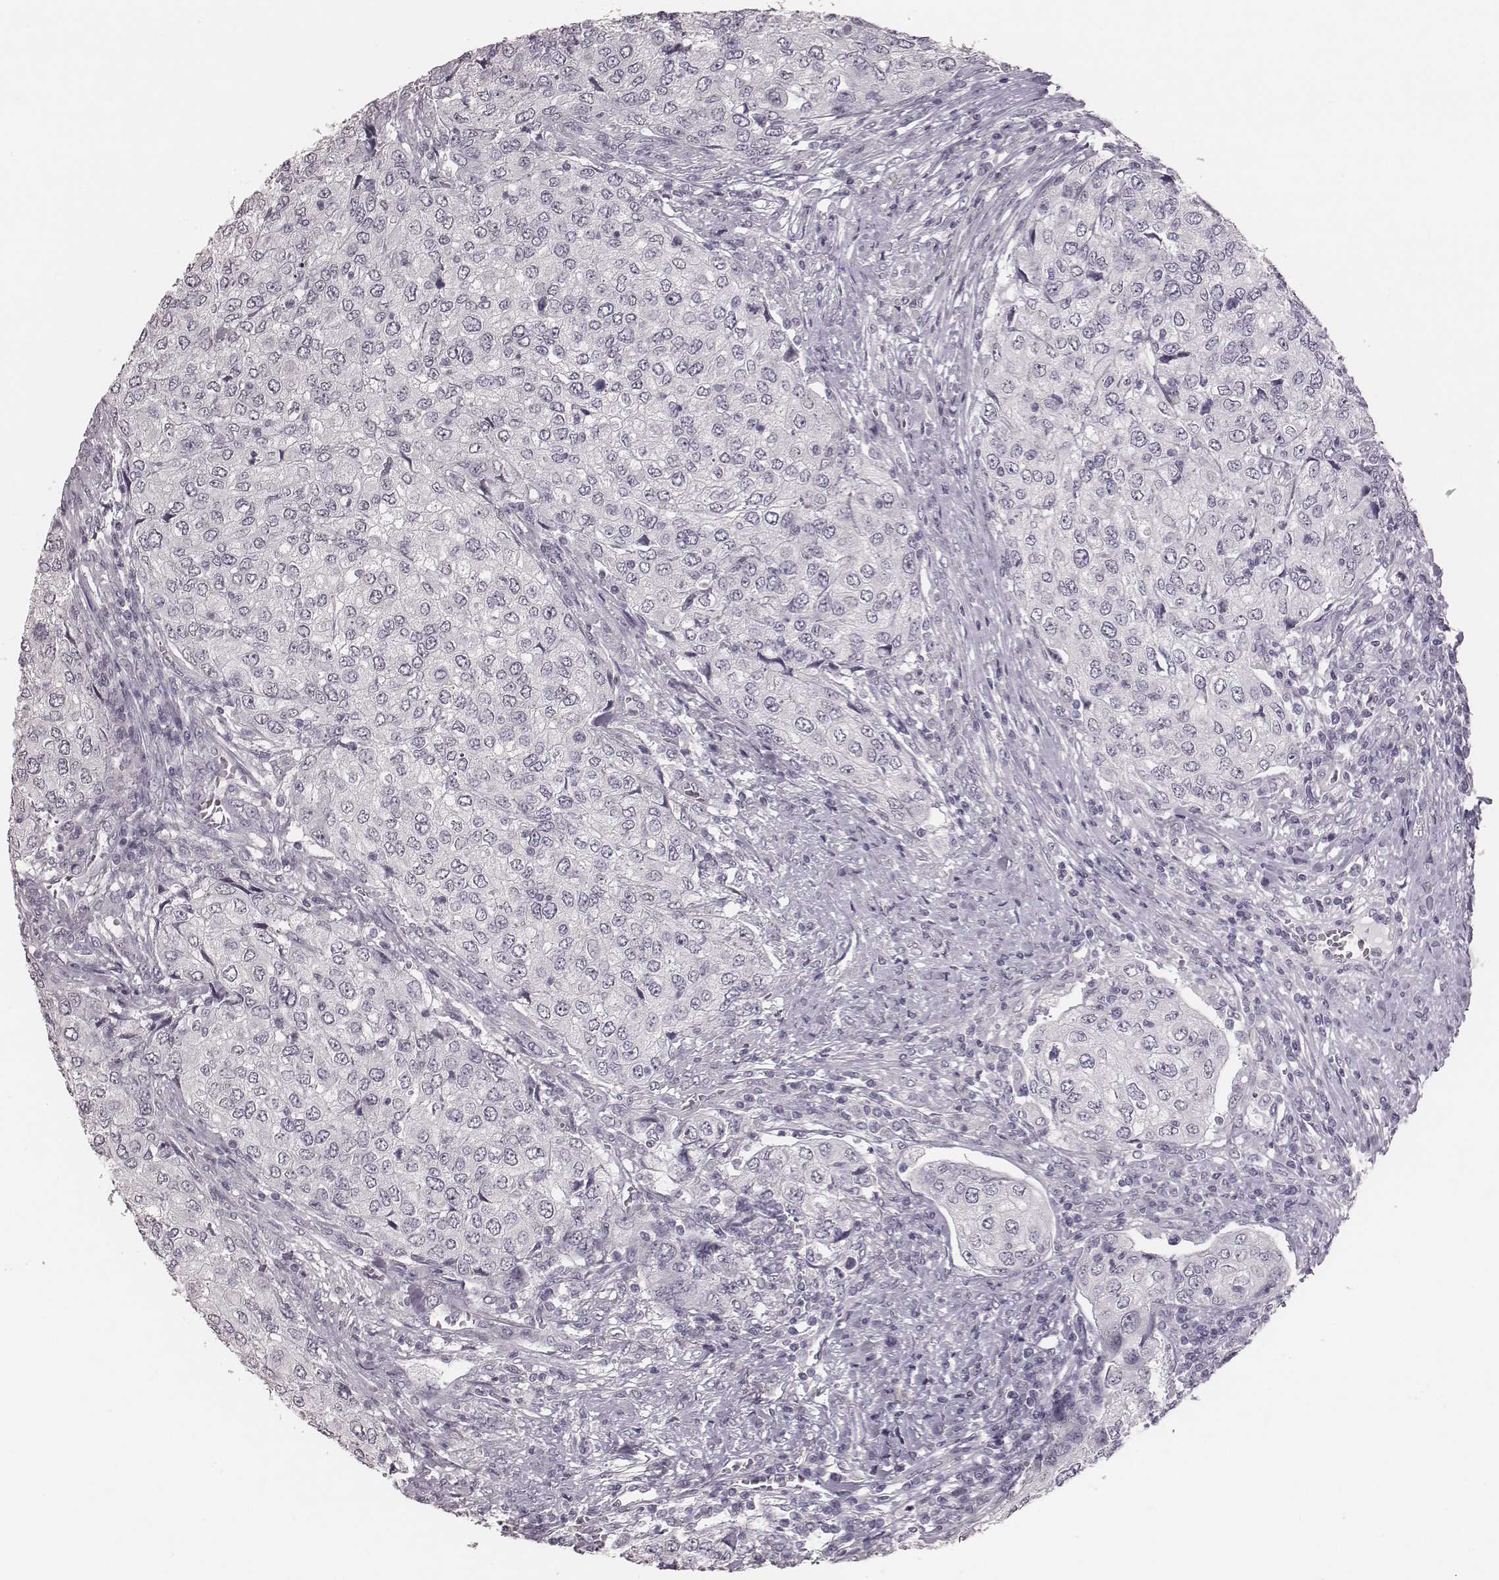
{"staining": {"intensity": "negative", "quantity": "none", "location": "none"}, "tissue": "urothelial cancer", "cell_type": "Tumor cells", "image_type": "cancer", "snomed": [{"axis": "morphology", "description": "Urothelial carcinoma, High grade"}, {"axis": "topography", "description": "Urinary bladder"}], "caption": "Immunohistochemistry photomicrograph of human urothelial carcinoma (high-grade) stained for a protein (brown), which demonstrates no positivity in tumor cells. Brightfield microscopy of IHC stained with DAB (3,3'-diaminobenzidine) (brown) and hematoxylin (blue), captured at high magnification.", "gene": "CSHL1", "patient": {"sex": "female", "age": 78}}